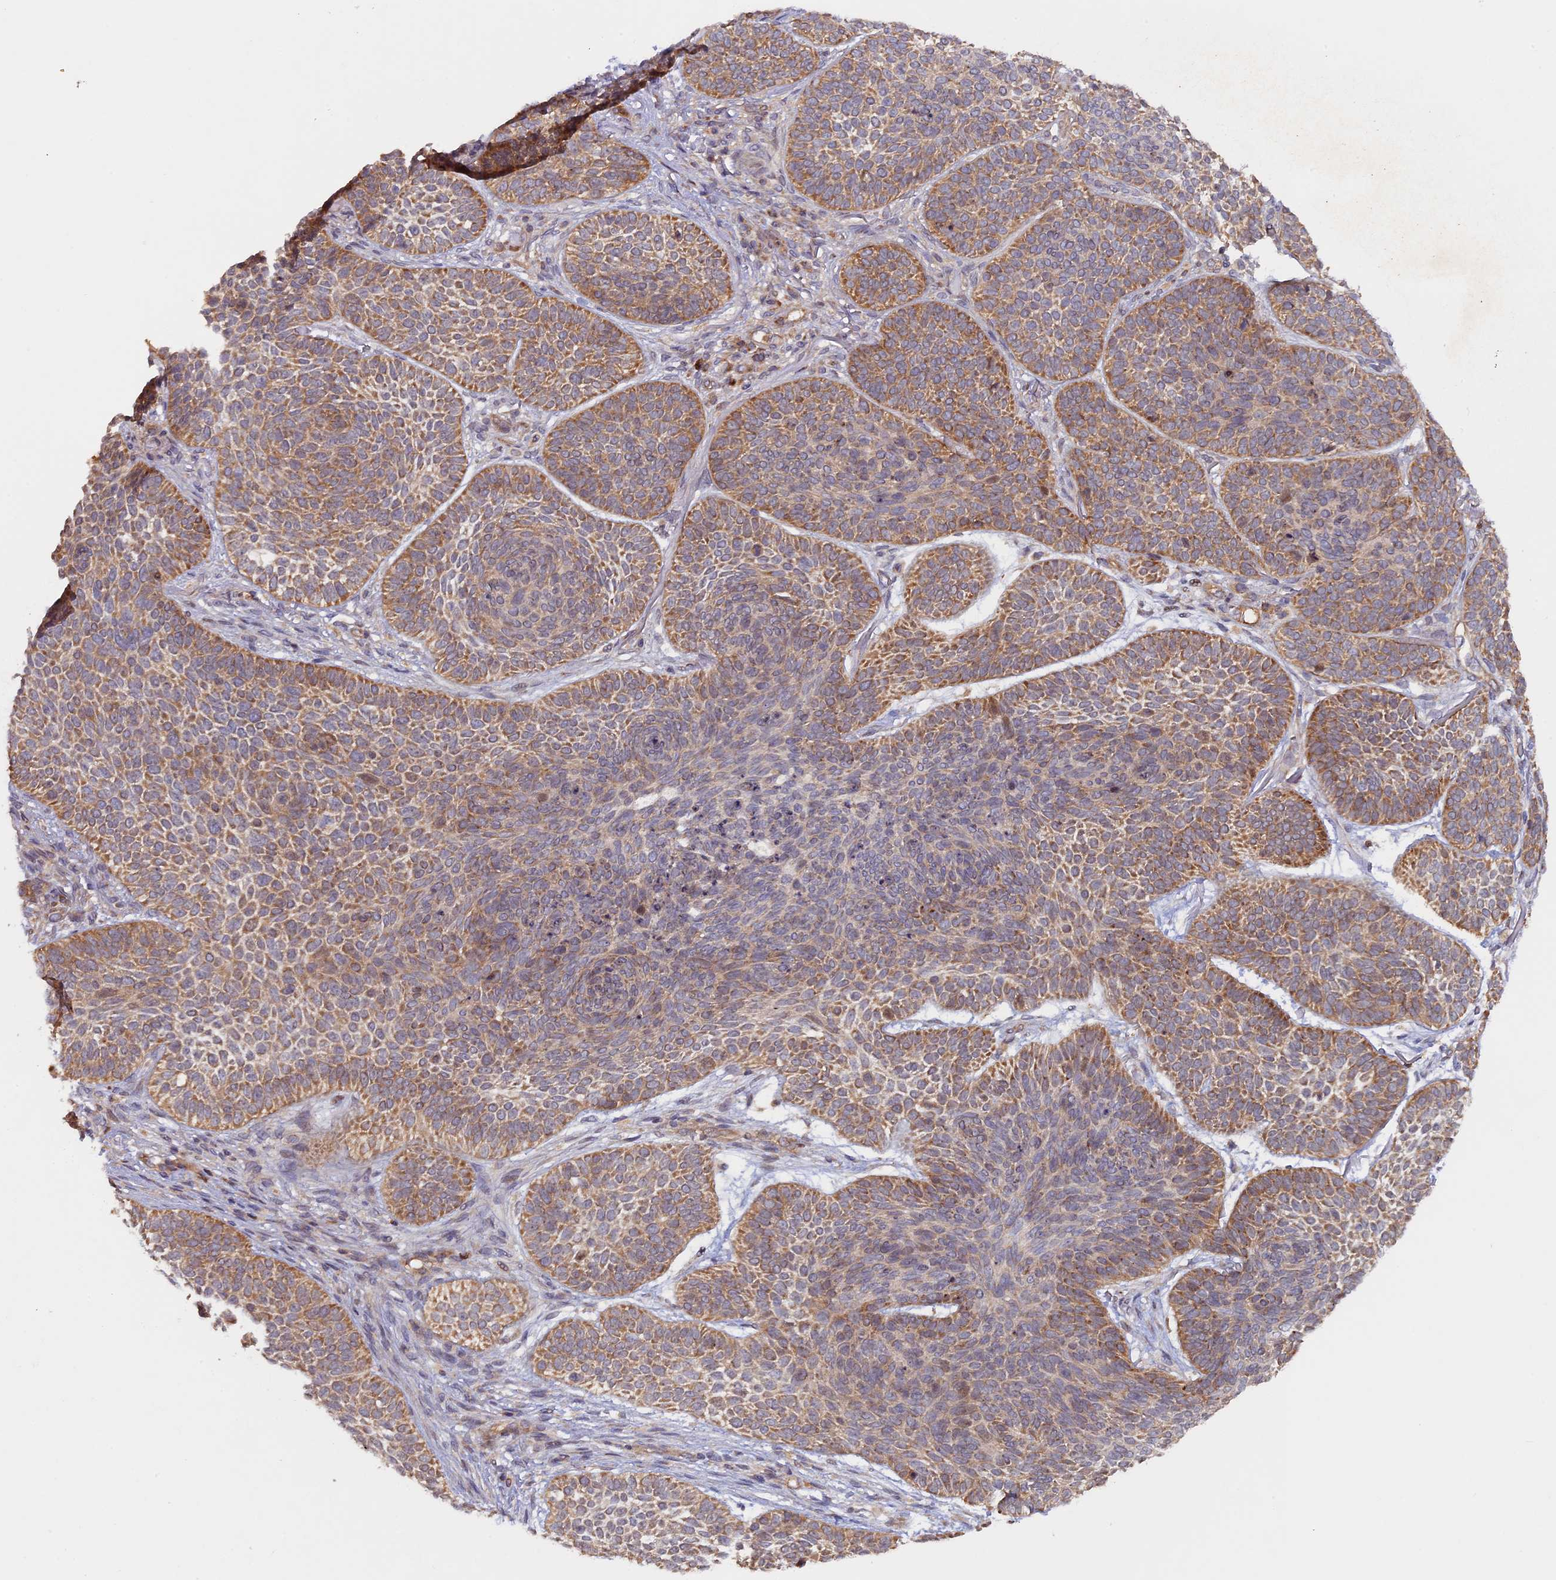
{"staining": {"intensity": "moderate", "quantity": ">75%", "location": "cytoplasmic/membranous"}, "tissue": "skin cancer", "cell_type": "Tumor cells", "image_type": "cancer", "snomed": [{"axis": "morphology", "description": "Basal cell carcinoma"}, {"axis": "topography", "description": "Skin"}], "caption": "Immunohistochemical staining of human basal cell carcinoma (skin) displays medium levels of moderate cytoplasmic/membranous positivity in about >75% of tumor cells.", "gene": "FERMT1", "patient": {"sex": "male", "age": 85}}